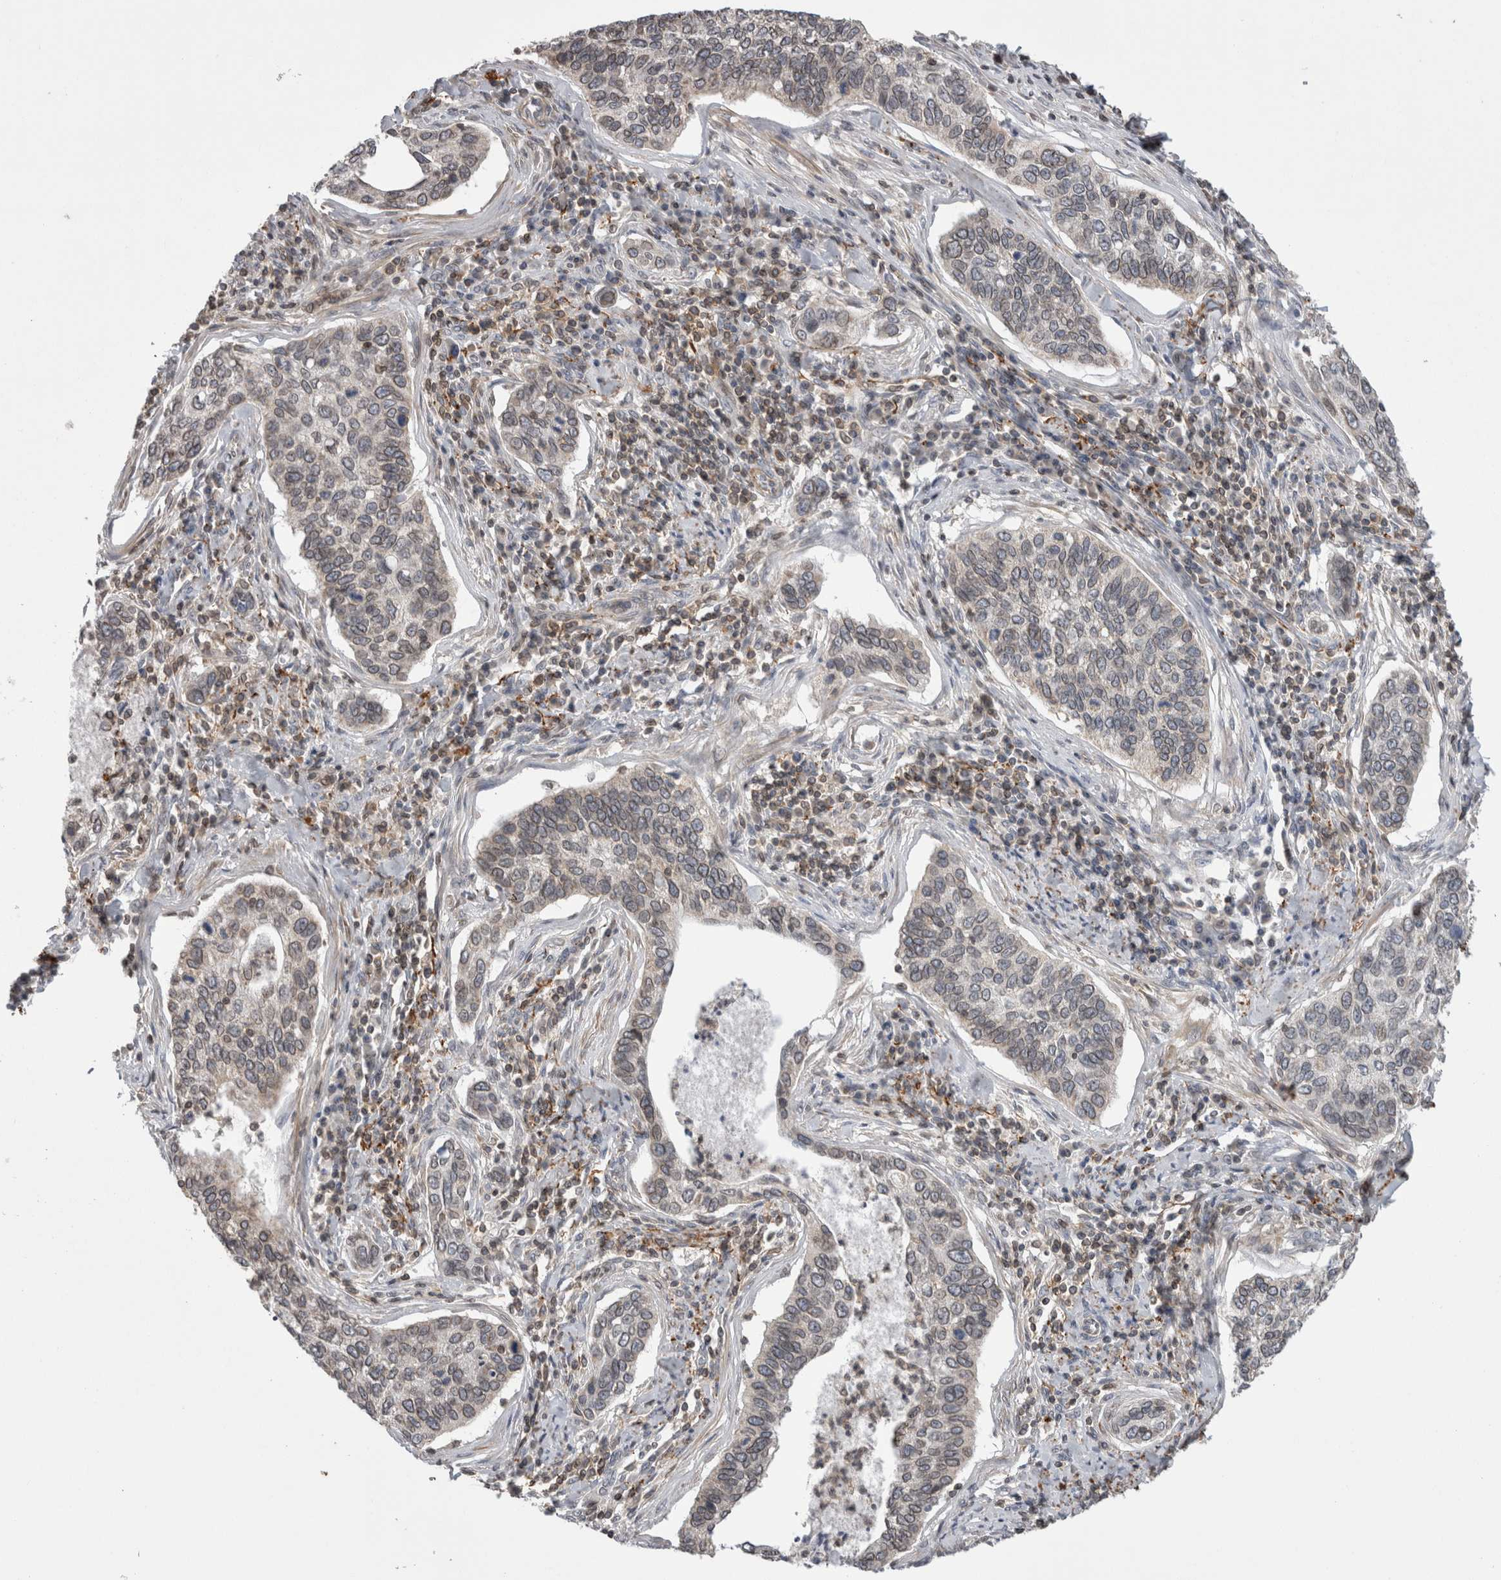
{"staining": {"intensity": "negative", "quantity": "none", "location": "none"}, "tissue": "cervical cancer", "cell_type": "Tumor cells", "image_type": "cancer", "snomed": [{"axis": "morphology", "description": "Squamous cell carcinoma, NOS"}, {"axis": "topography", "description": "Cervix"}], "caption": "Cervical cancer (squamous cell carcinoma) was stained to show a protein in brown. There is no significant staining in tumor cells.", "gene": "DARS2", "patient": {"sex": "female", "age": 53}}